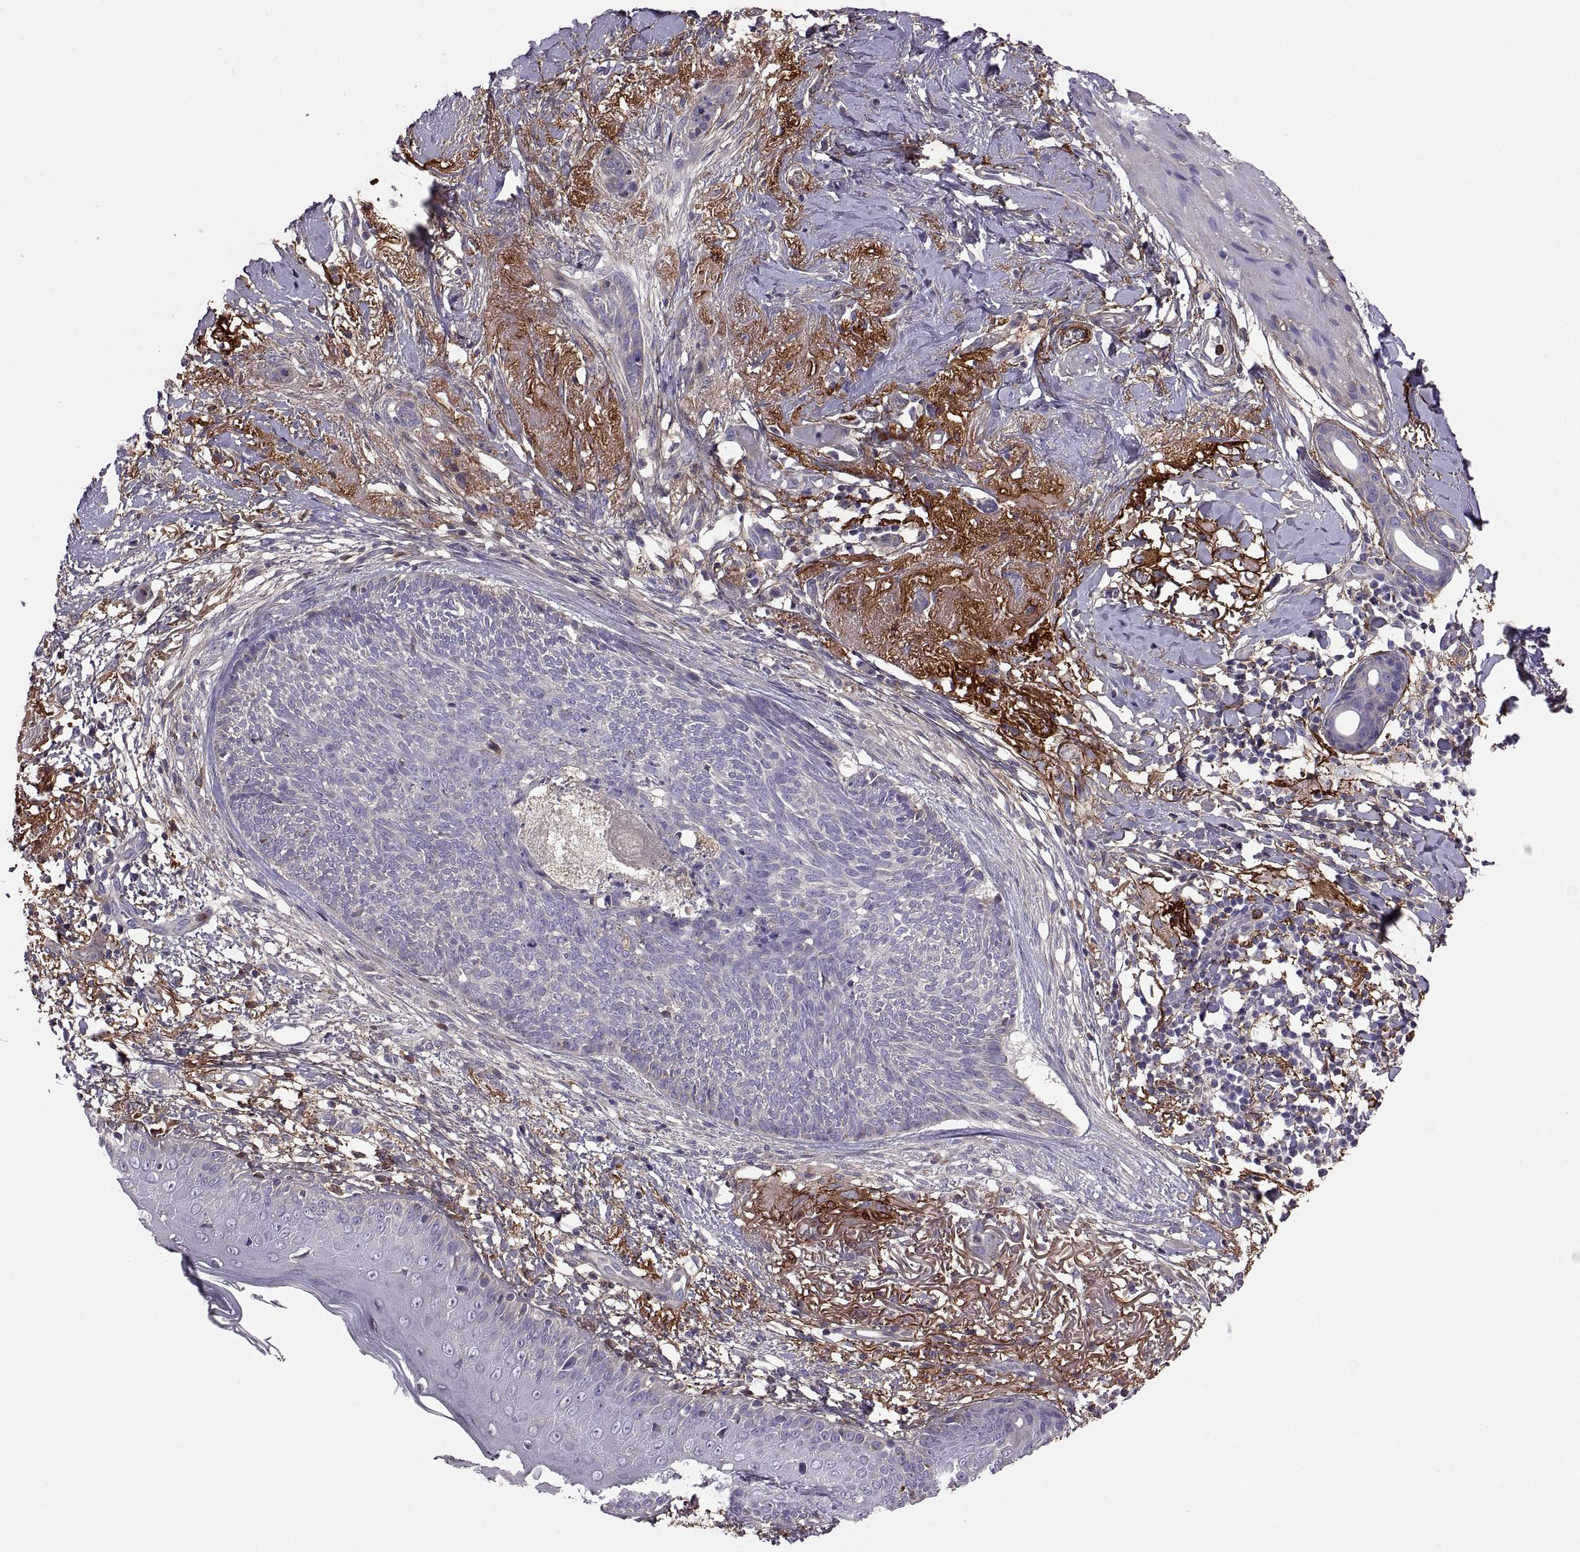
{"staining": {"intensity": "negative", "quantity": "none", "location": "none"}, "tissue": "skin cancer", "cell_type": "Tumor cells", "image_type": "cancer", "snomed": [{"axis": "morphology", "description": "Normal tissue, NOS"}, {"axis": "morphology", "description": "Basal cell carcinoma"}, {"axis": "topography", "description": "Skin"}], "caption": "A photomicrograph of skin basal cell carcinoma stained for a protein displays no brown staining in tumor cells.", "gene": "EMILIN2", "patient": {"sex": "male", "age": 84}}